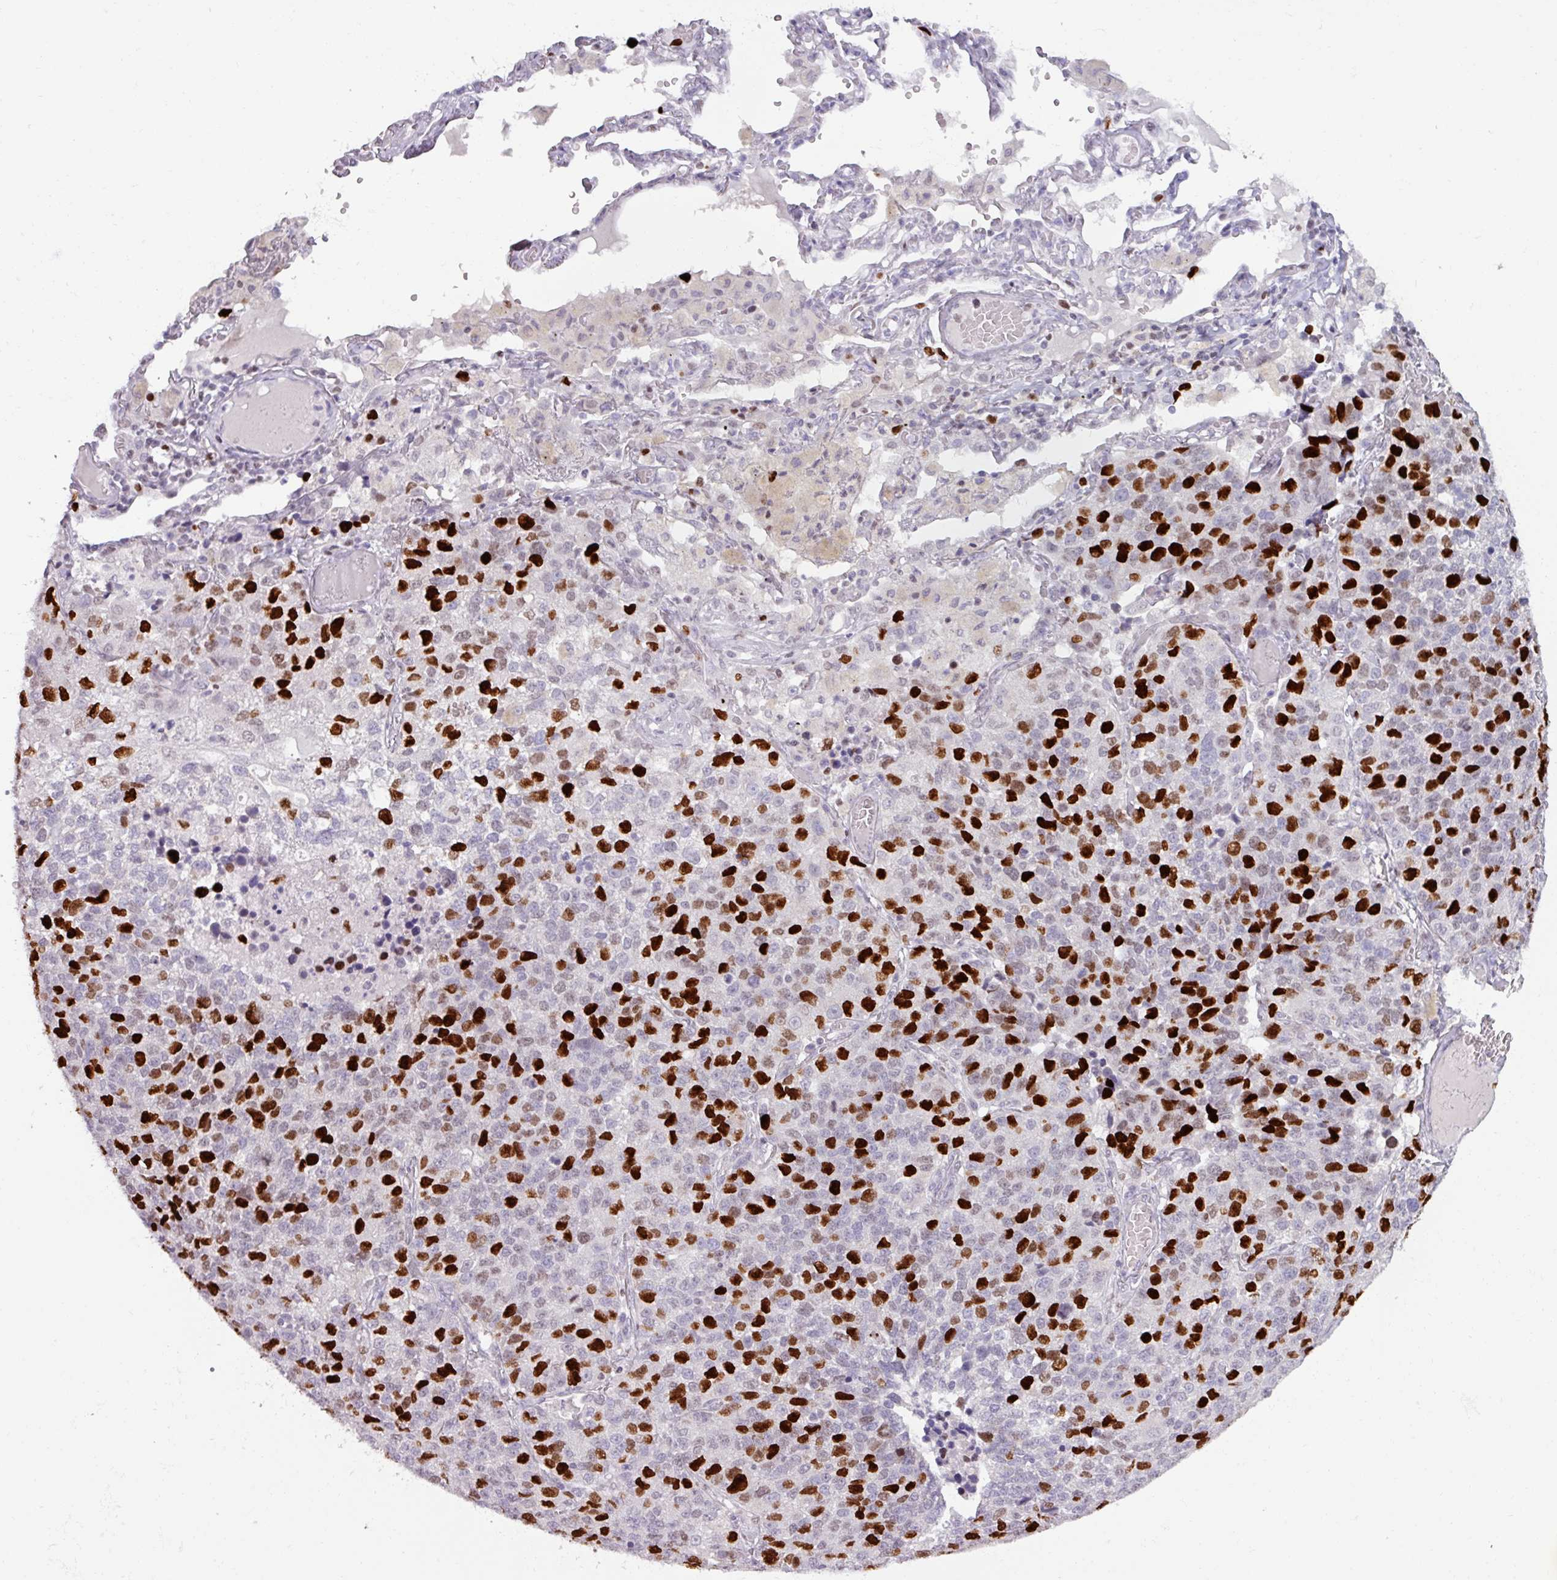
{"staining": {"intensity": "strong", "quantity": "25%-75%", "location": "nuclear"}, "tissue": "lung cancer", "cell_type": "Tumor cells", "image_type": "cancer", "snomed": [{"axis": "morphology", "description": "Adenocarcinoma, NOS"}, {"axis": "topography", "description": "Lung"}], "caption": "This micrograph reveals lung adenocarcinoma stained with immunohistochemistry to label a protein in brown. The nuclear of tumor cells show strong positivity for the protein. Nuclei are counter-stained blue.", "gene": "ATAD2", "patient": {"sex": "male", "age": 49}}